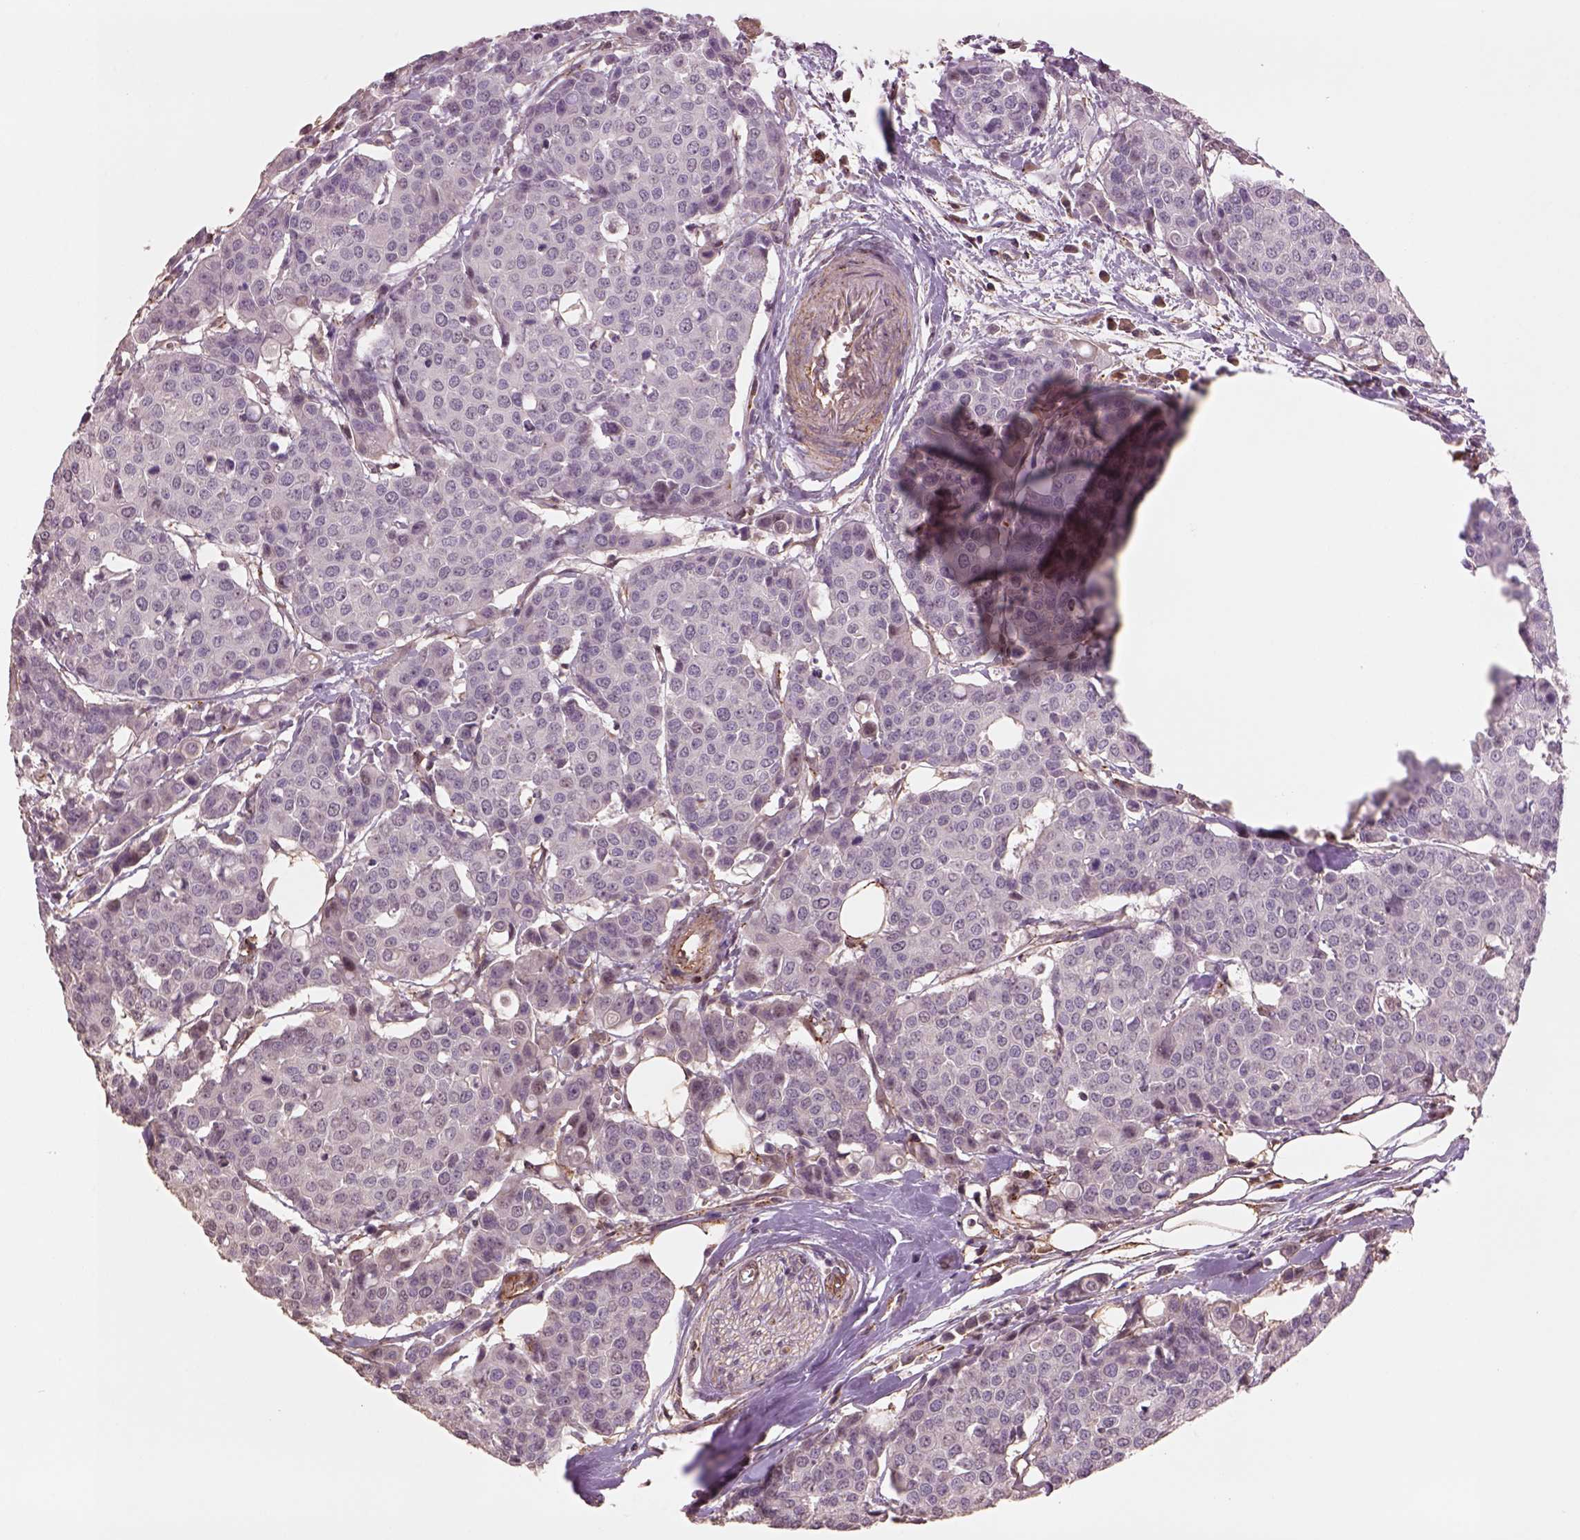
{"staining": {"intensity": "negative", "quantity": "none", "location": "none"}, "tissue": "carcinoid", "cell_type": "Tumor cells", "image_type": "cancer", "snomed": [{"axis": "morphology", "description": "Carcinoid, malignant, NOS"}, {"axis": "topography", "description": "Colon"}], "caption": "High magnification brightfield microscopy of carcinoid stained with DAB (3,3'-diaminobenzidine) (brown) and counterstained with hematoxylin (blue): tumor cells show no significant positivity.", "gene": "LIN7A", "patient": {"sex": "male", "age": 81}}